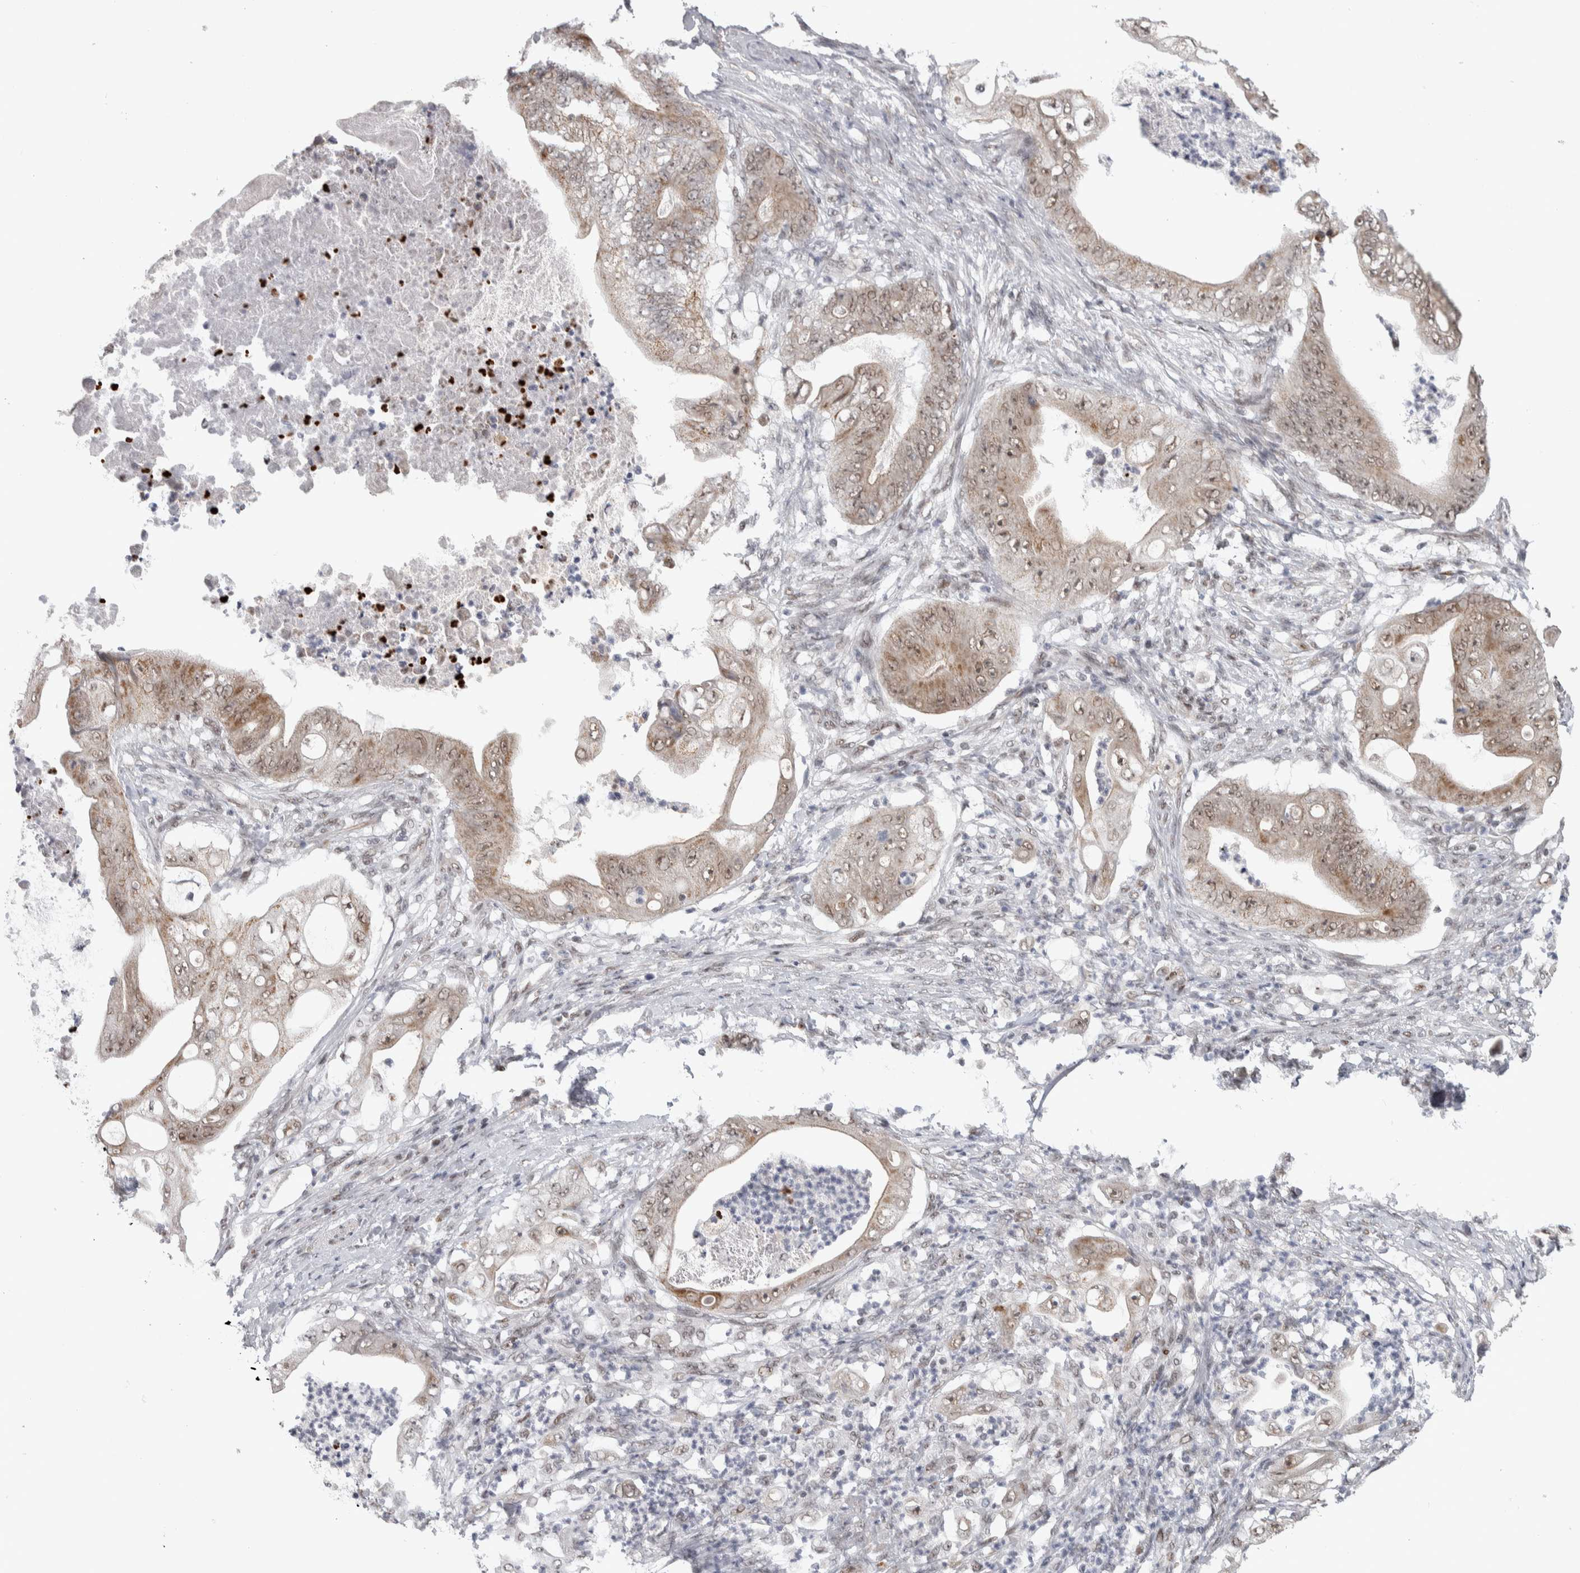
{"staining": {"intensity": "moderate", "quantity": "25%-75%", "location": "cytoplasmic/membranous"}, "tissue": "stomach cancer", "cell_type": "Tumor cells", "image_type": "cancer", "snomed": [{"axis": "morphology", "description": "Adenocarcinoma, NOS"}, {"axis": "topography", "description": "Stomach"}], "caption": "A brown stain highlights moderate cytoplasmic/membranous positivity of a protein in human stomach adenocarcinoma tumor cells. (DAB = brown stain, brightfield microscopy at high magnification).", "gene": "HEXIM2", "patient": {"sex": "female", "age": 73}}